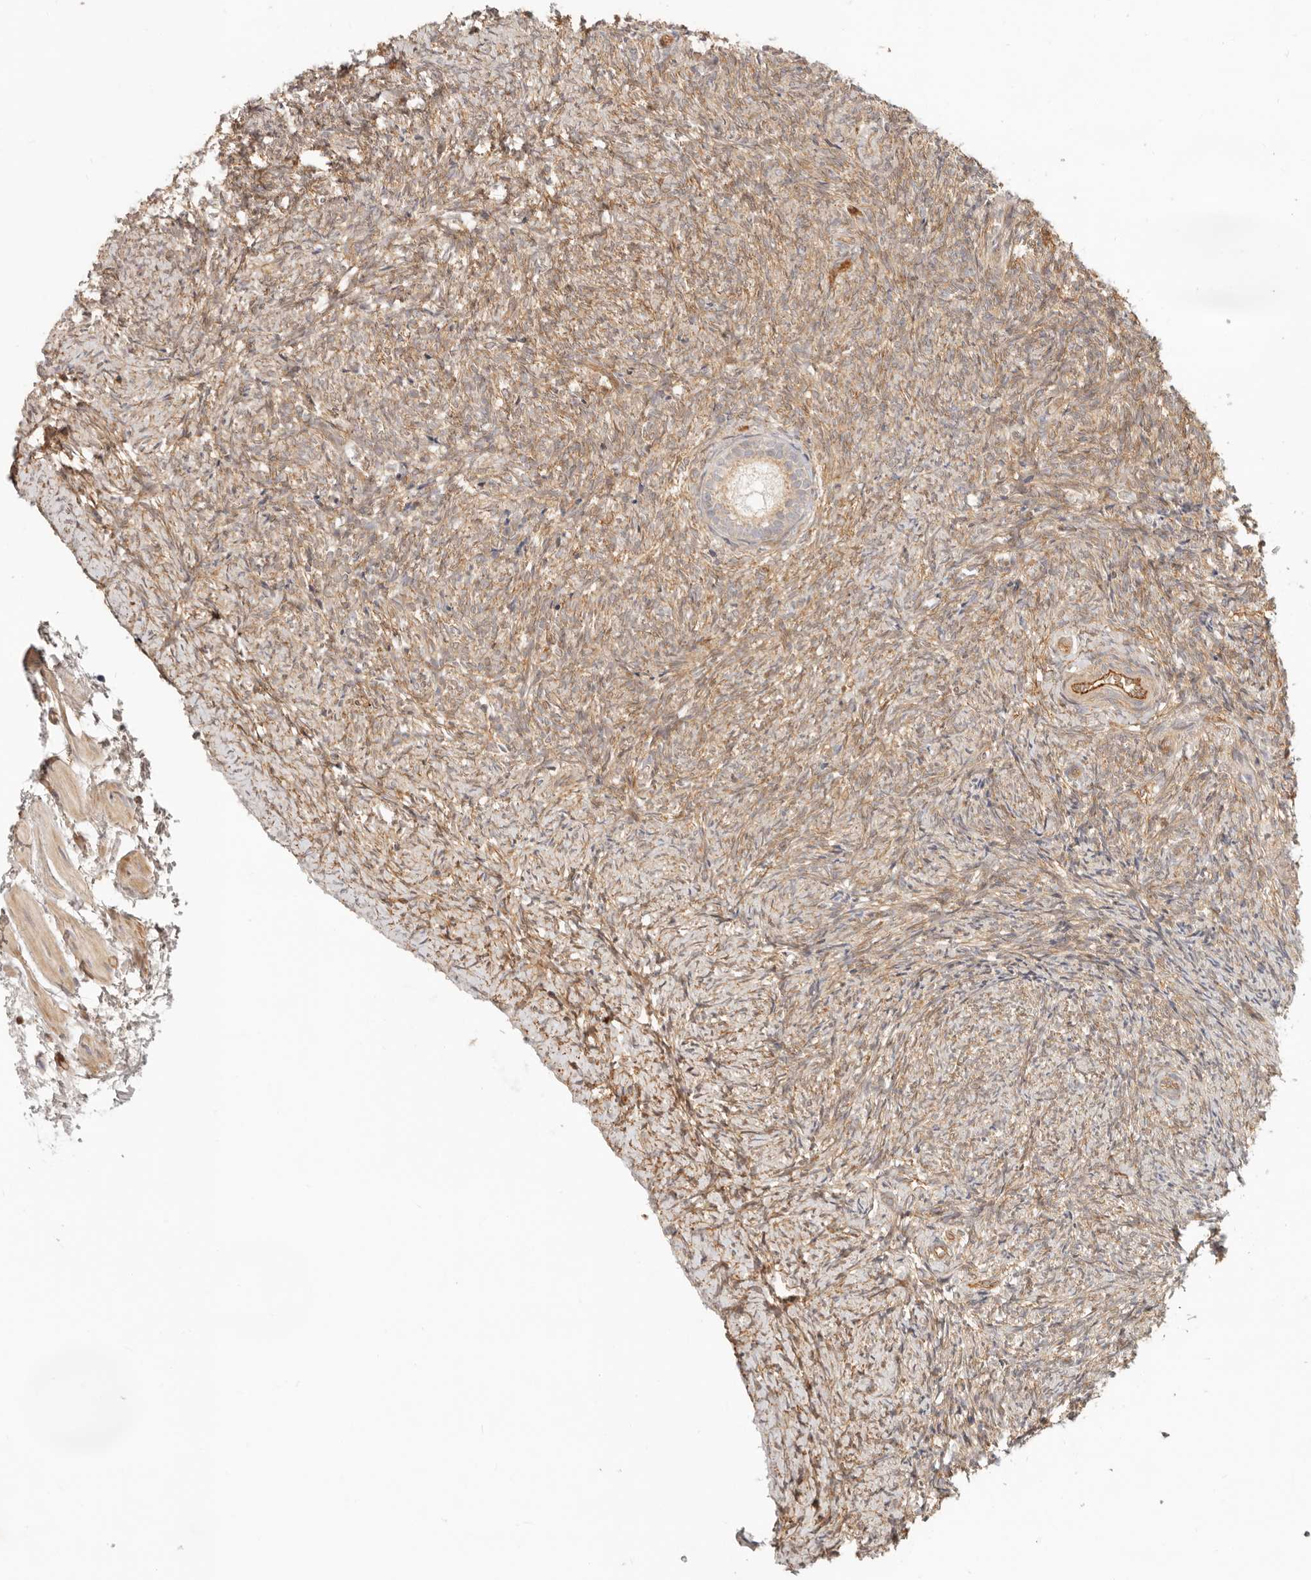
{"staining": {"intensity": "weak", "quantity": ">75%", "location": "cytoplasmic/membranous"}, "tissue": "ovary", "cell_type": "Follicle cells", "image_type": "normal", "snomed": [{"axis": "morphology", "description": "Normal tissue, NOS"}, {"axis": "topography", "description": "Ovary"}], "caption": "An IHC photomicrograph of unremarkable tissue is shown. Protein staining in brown highlights weak cytoplasmic/membranous positivity in ovary within follicle cells.", "gene": "UFSP1", "patient": {"sex": "female", "age": 41}}